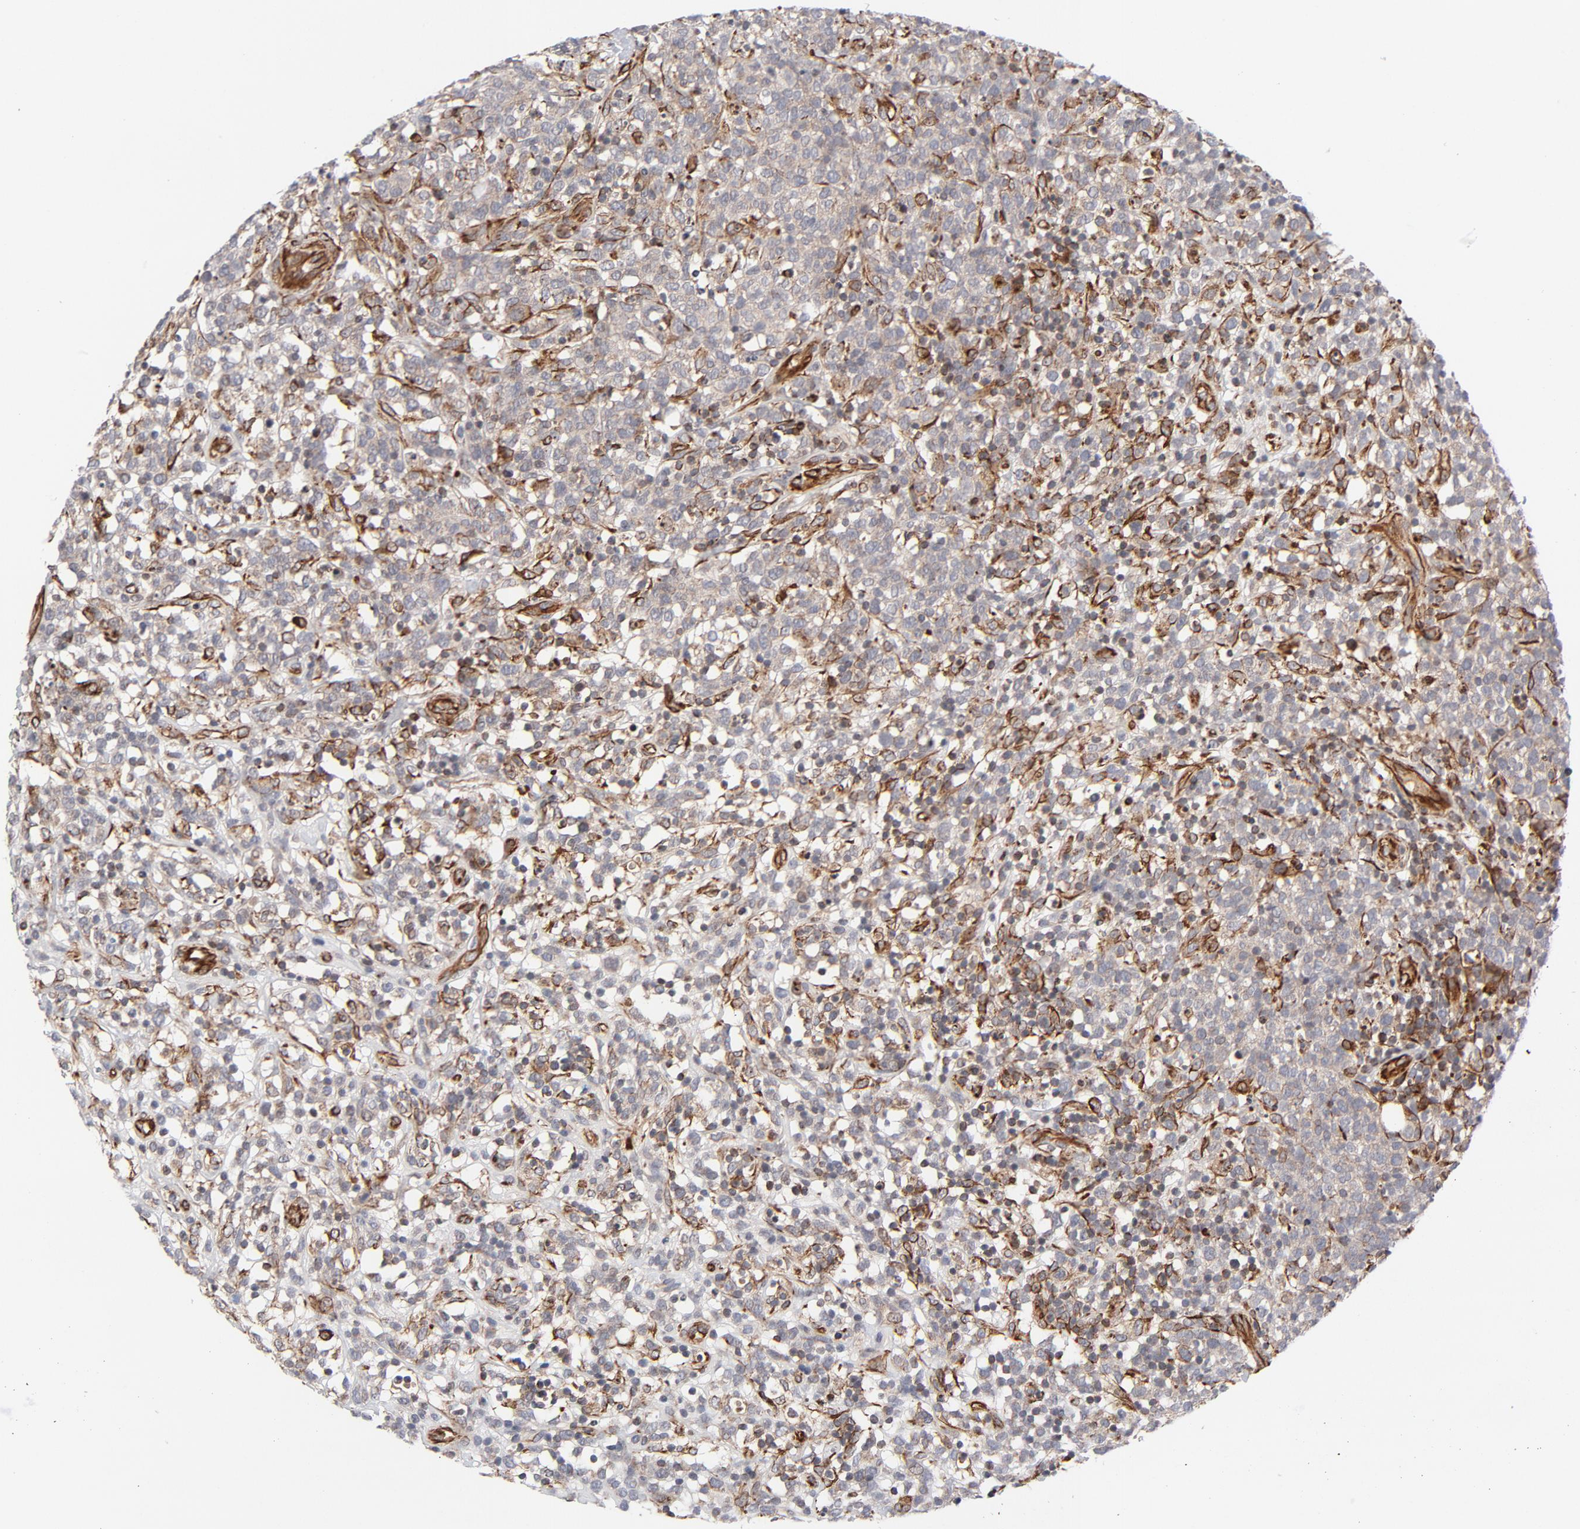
{"staining": {"intensity": "weak", "quantity": ">75%", "location": "cytoplasmic/membranous"}, "tissue": "lymphoma", "cell_type": "Tumor cells", "image_type": "cancer", "snomed": [{"axis": "morphology", "description": "Malignant lymphoma, non-Hodgkin's type, High grade"}, {"axis": "topography", "description": "Lymph node"}], "caption": "Weak cytoplasmic/membranous staining for a protein is seen in about >75% of tumor cells of malignant lymphoma, non-Hodgkin's type (high-grade) using IHC.", "gene": "DNAAF2", "patient": {"sex": "female", "age": 73}}